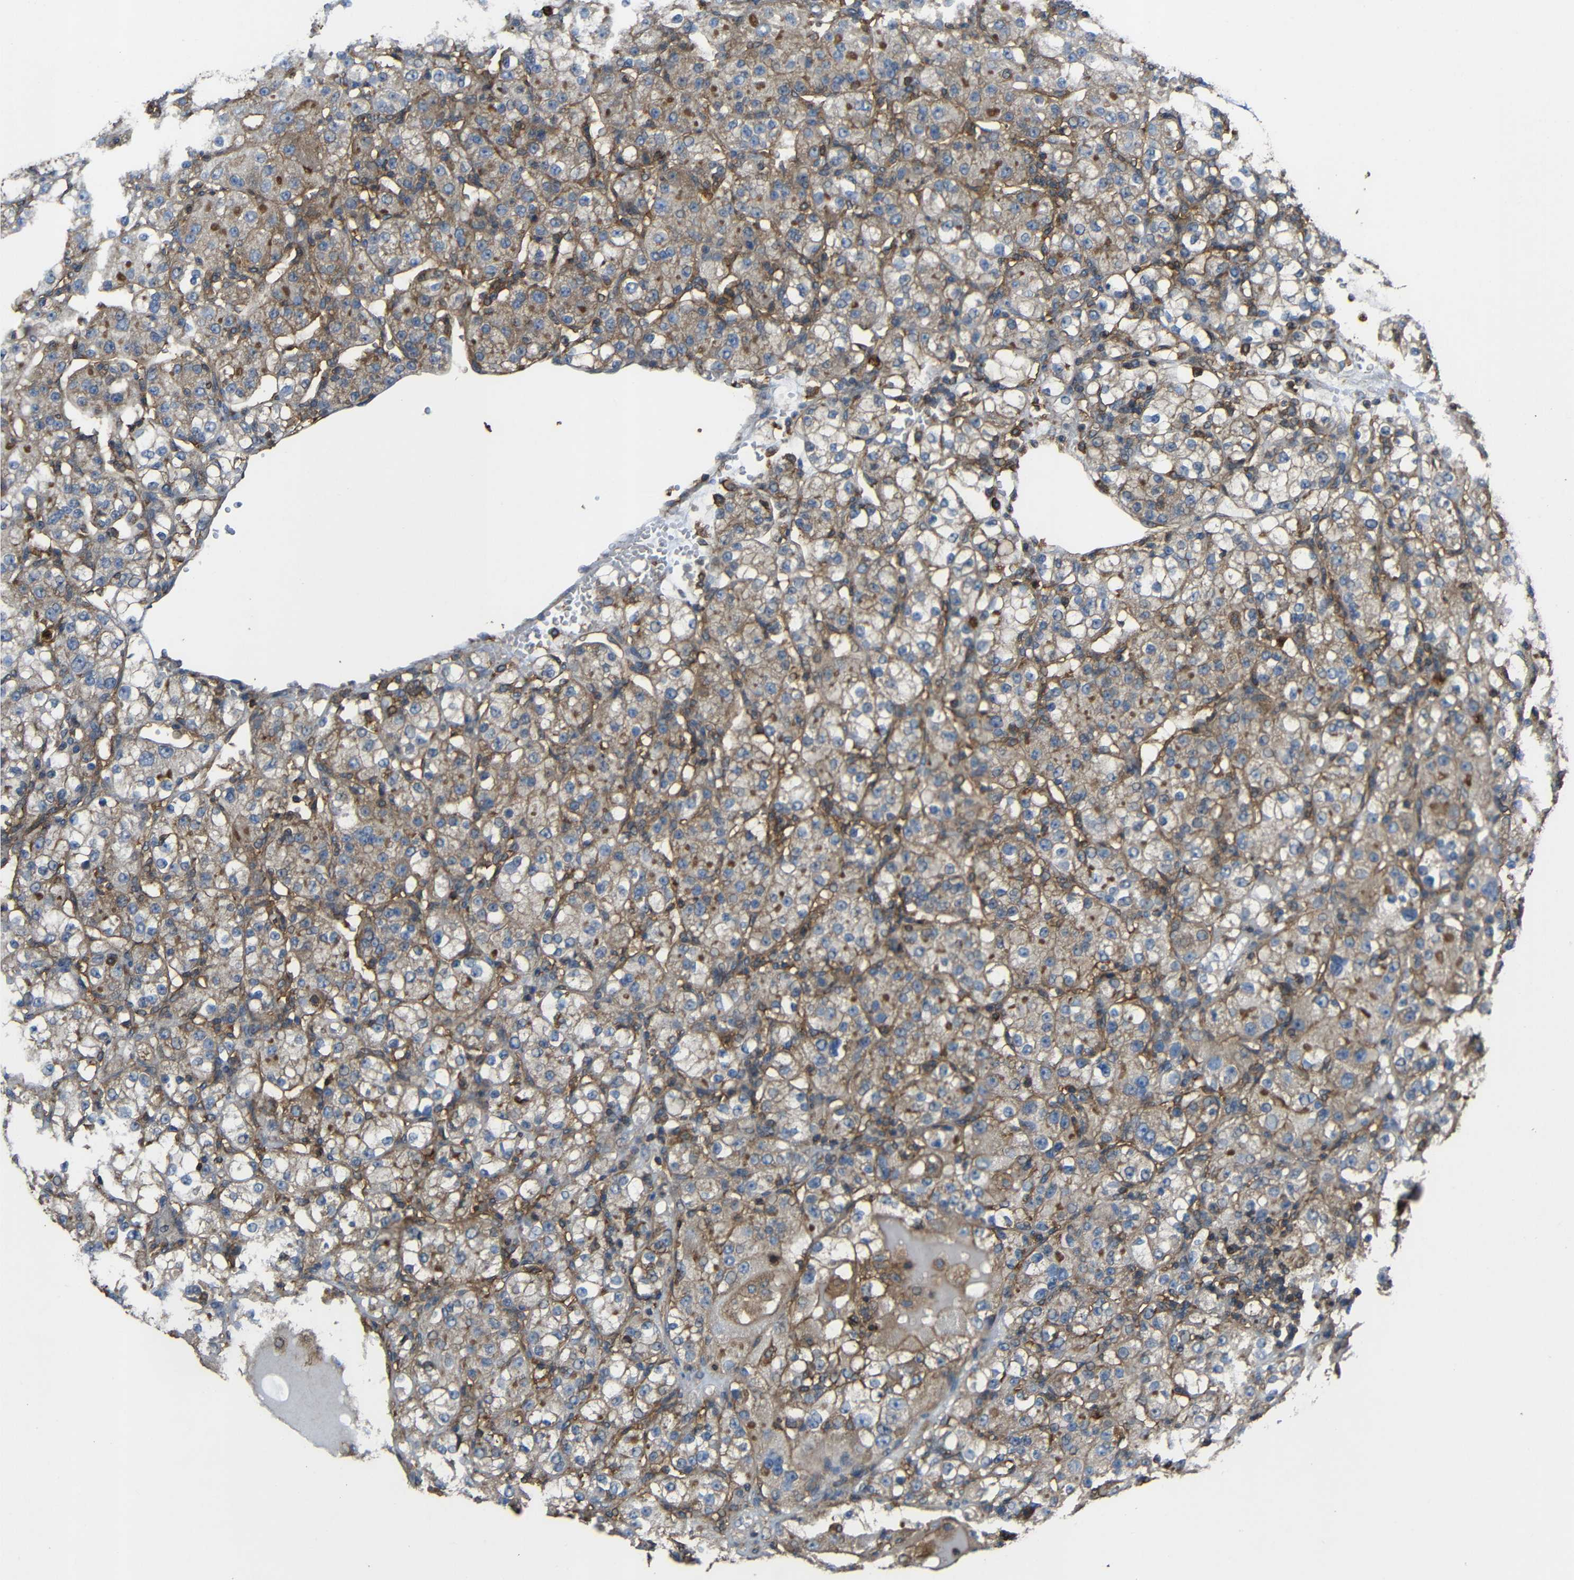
{"staining": {"intensity": "weak", "quantity": ">75%", "location": "cytoplasmic/membranous"}, "tissue": "renal cancer", "cell_type": "Tumor cells", "image_type": "cancer", "snomed": [{"axis": "morphology", "description": "Normal tissue, NOS"}, {"axis": "morphology", "description": "Adenocarcinoma, NOS"}, {"axis": "topography", "description": "Kidney"}], "caption": "There is low levels of weak cytoplasmic/membranous expression in tumor cells of renal adenocarcinoma, as demonstrated by immunohistochemical staining (brown color).", "gene": "TREM2", "patient": {"sex": "male", "age": 61}}